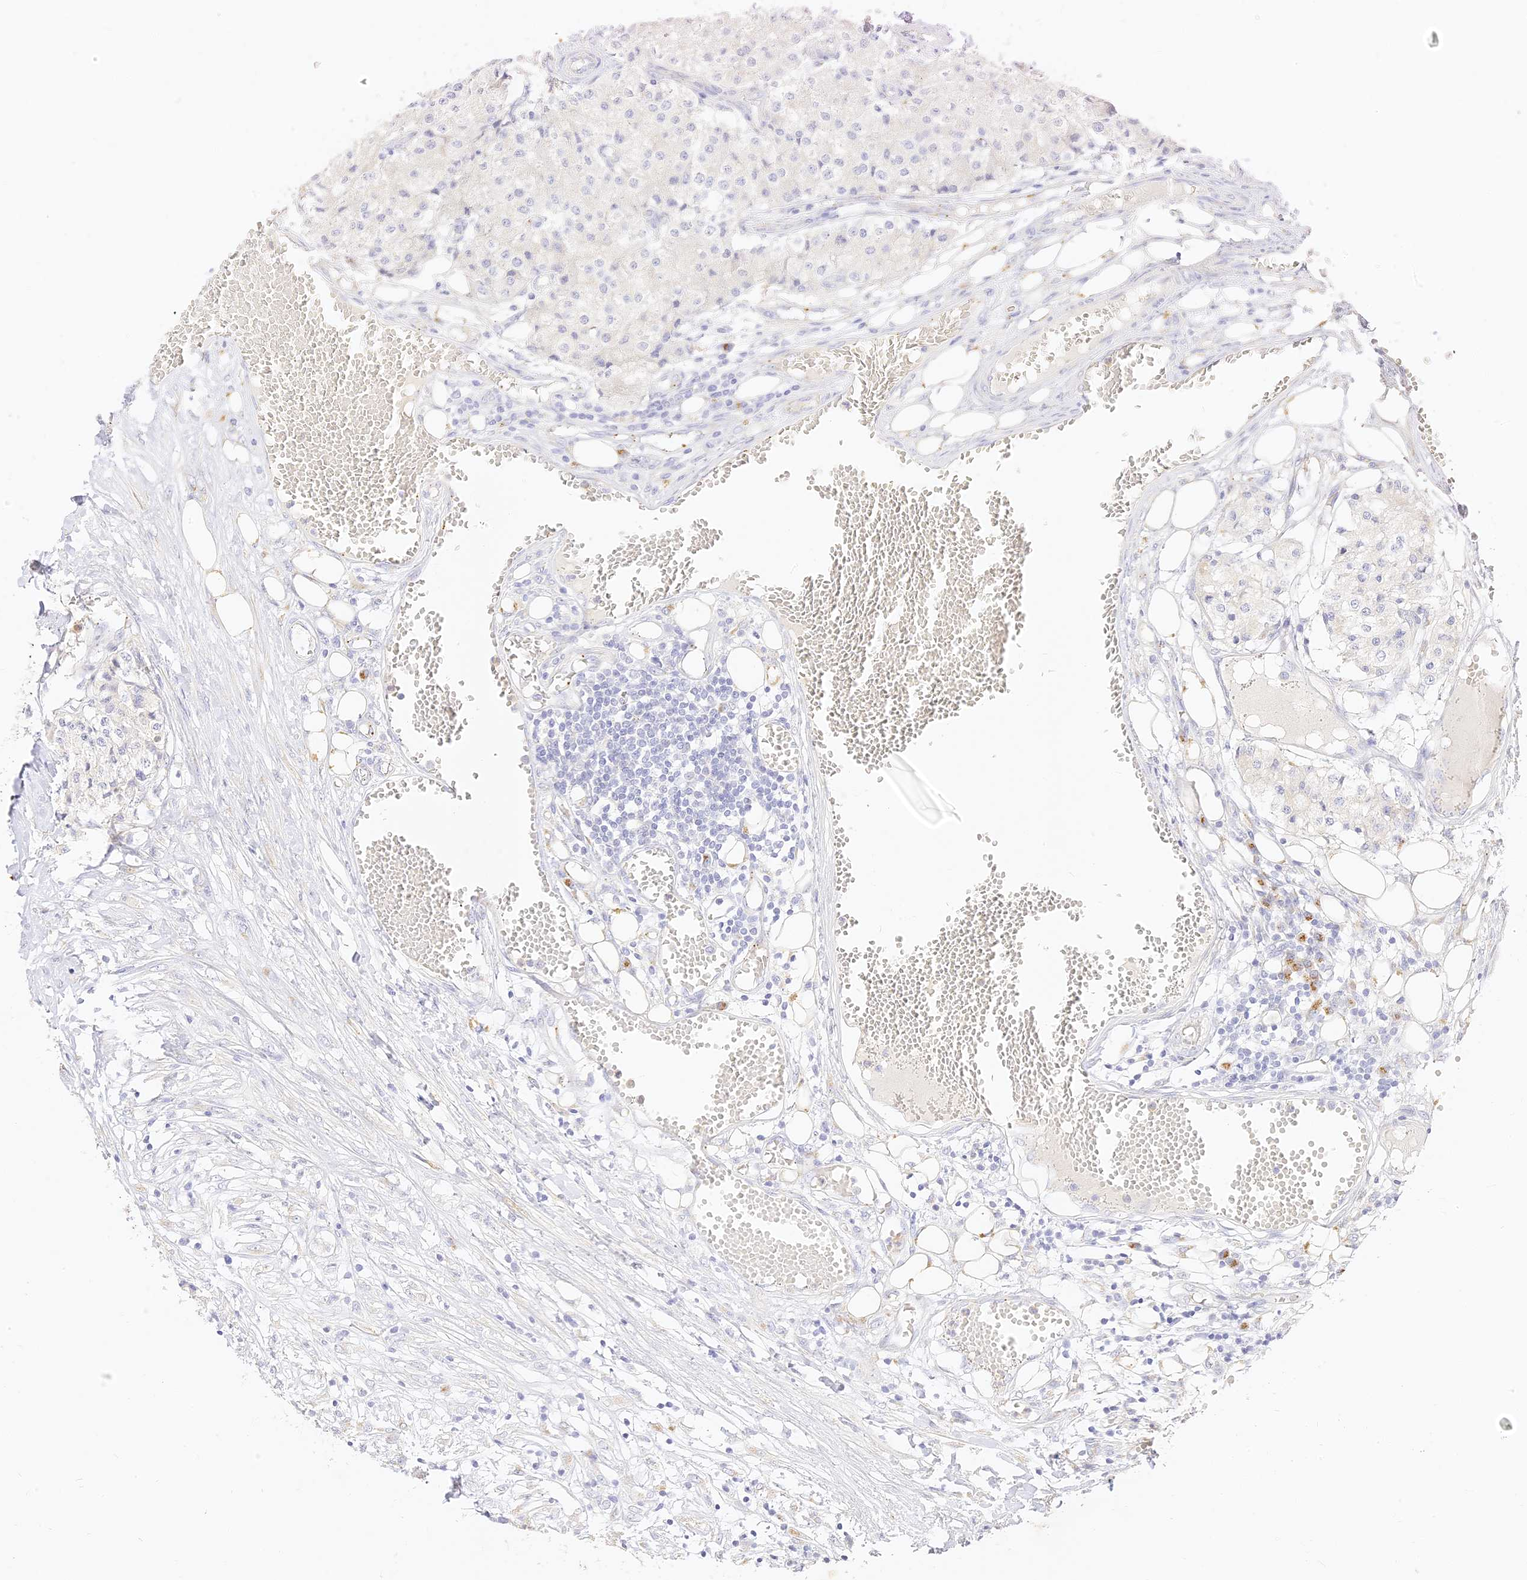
{"staining": {"intensity": "negative", "quantity": "none", "location": "none"}, "tissue": "carcinoid", "cell_type": "Tumor cells", "image_type": "cancer", "snomed": [{"axis": "morphology", "description": "Carcinoid, malignant, NOS"}, {"axis": "topography", "description": "Colon"}], "caption": "There is no significant positivity in tumor cells of carcinoid (malignant).", "gene": "SEC13", "patient": {"sex": "female", "age": 52}}